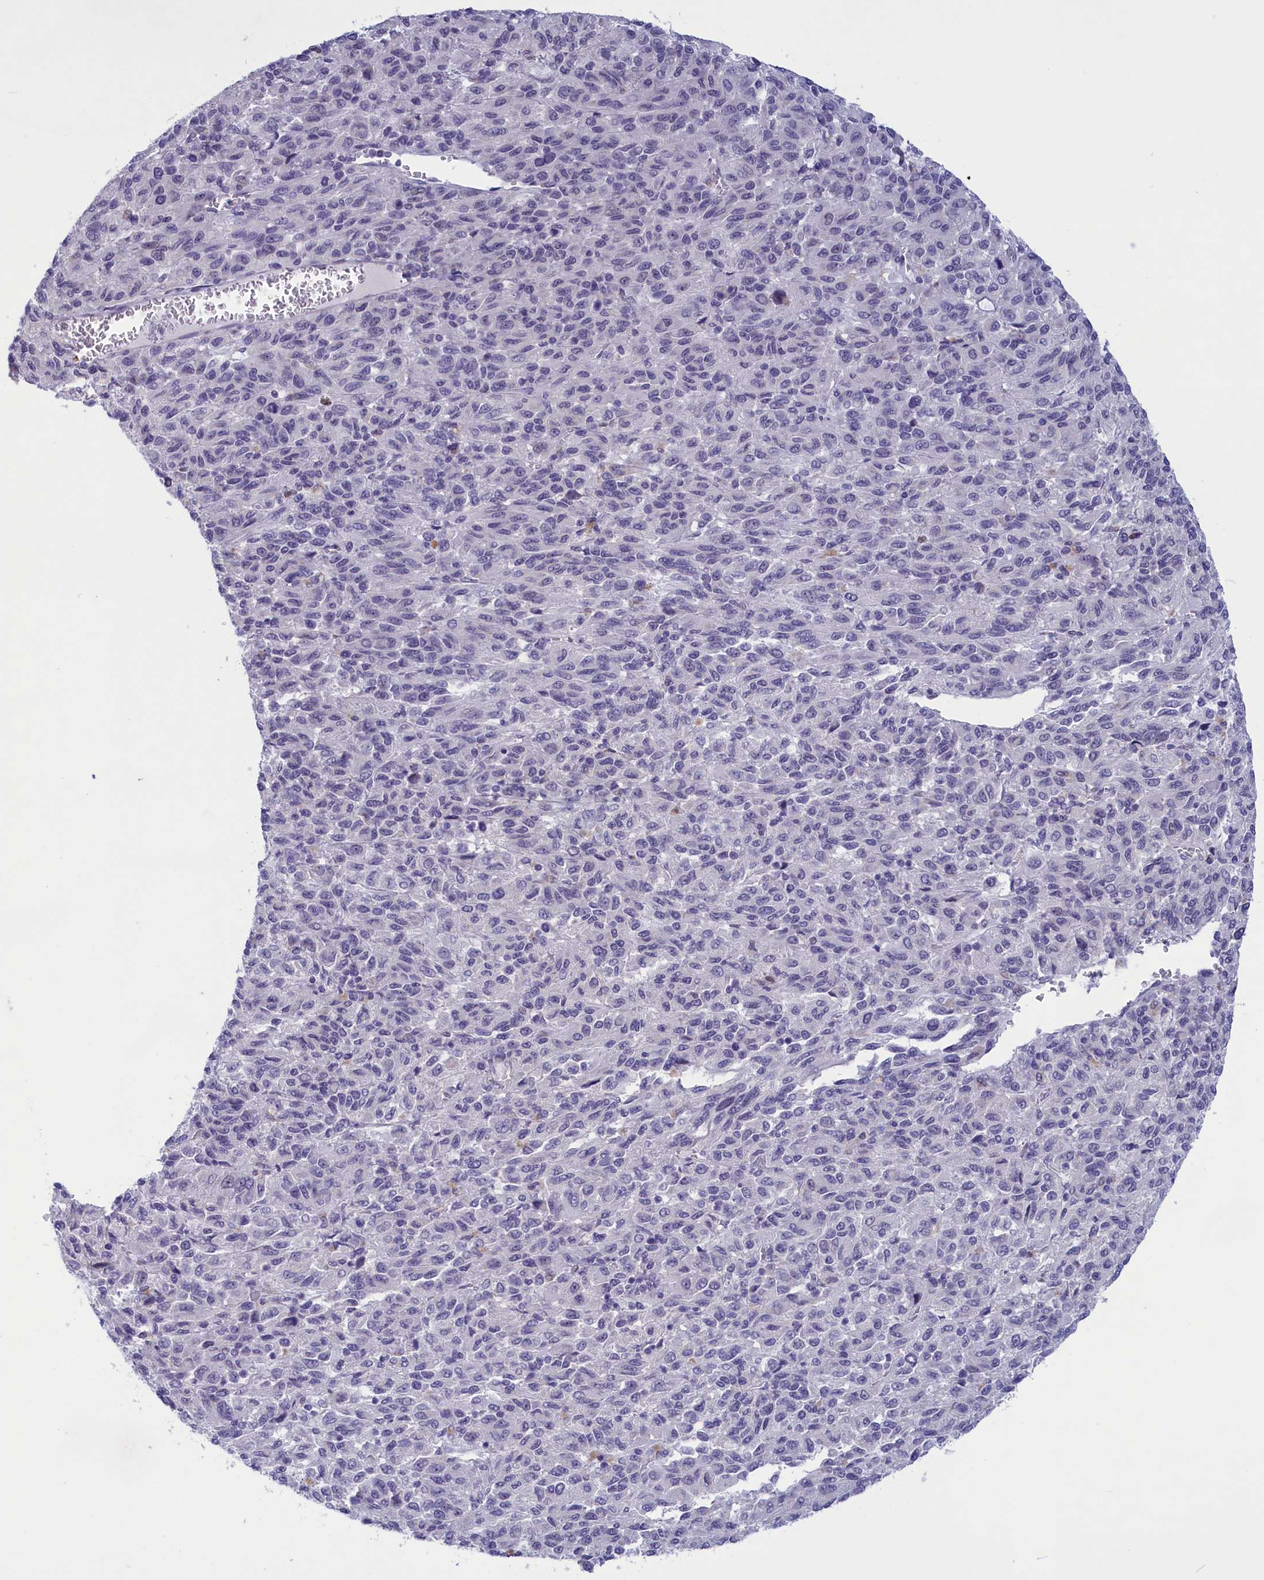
{"staining": {"intensity": "negative", "quantity": "none", "location": "none"}, "tissue": "melanoma", "cell_type": "Tumor cells", "image_type": "cancer", "snomed": [{"axis": "morphology", "description": "Malignant melanoma, Metastatic site"}, {"axis": "topography", "description": "Lung"}], "caption": "The micrograph reveals no staining of tumor cells in melanoma.", "gene": "ELOA2", "patient": {"sex": "male", "age": 64}}